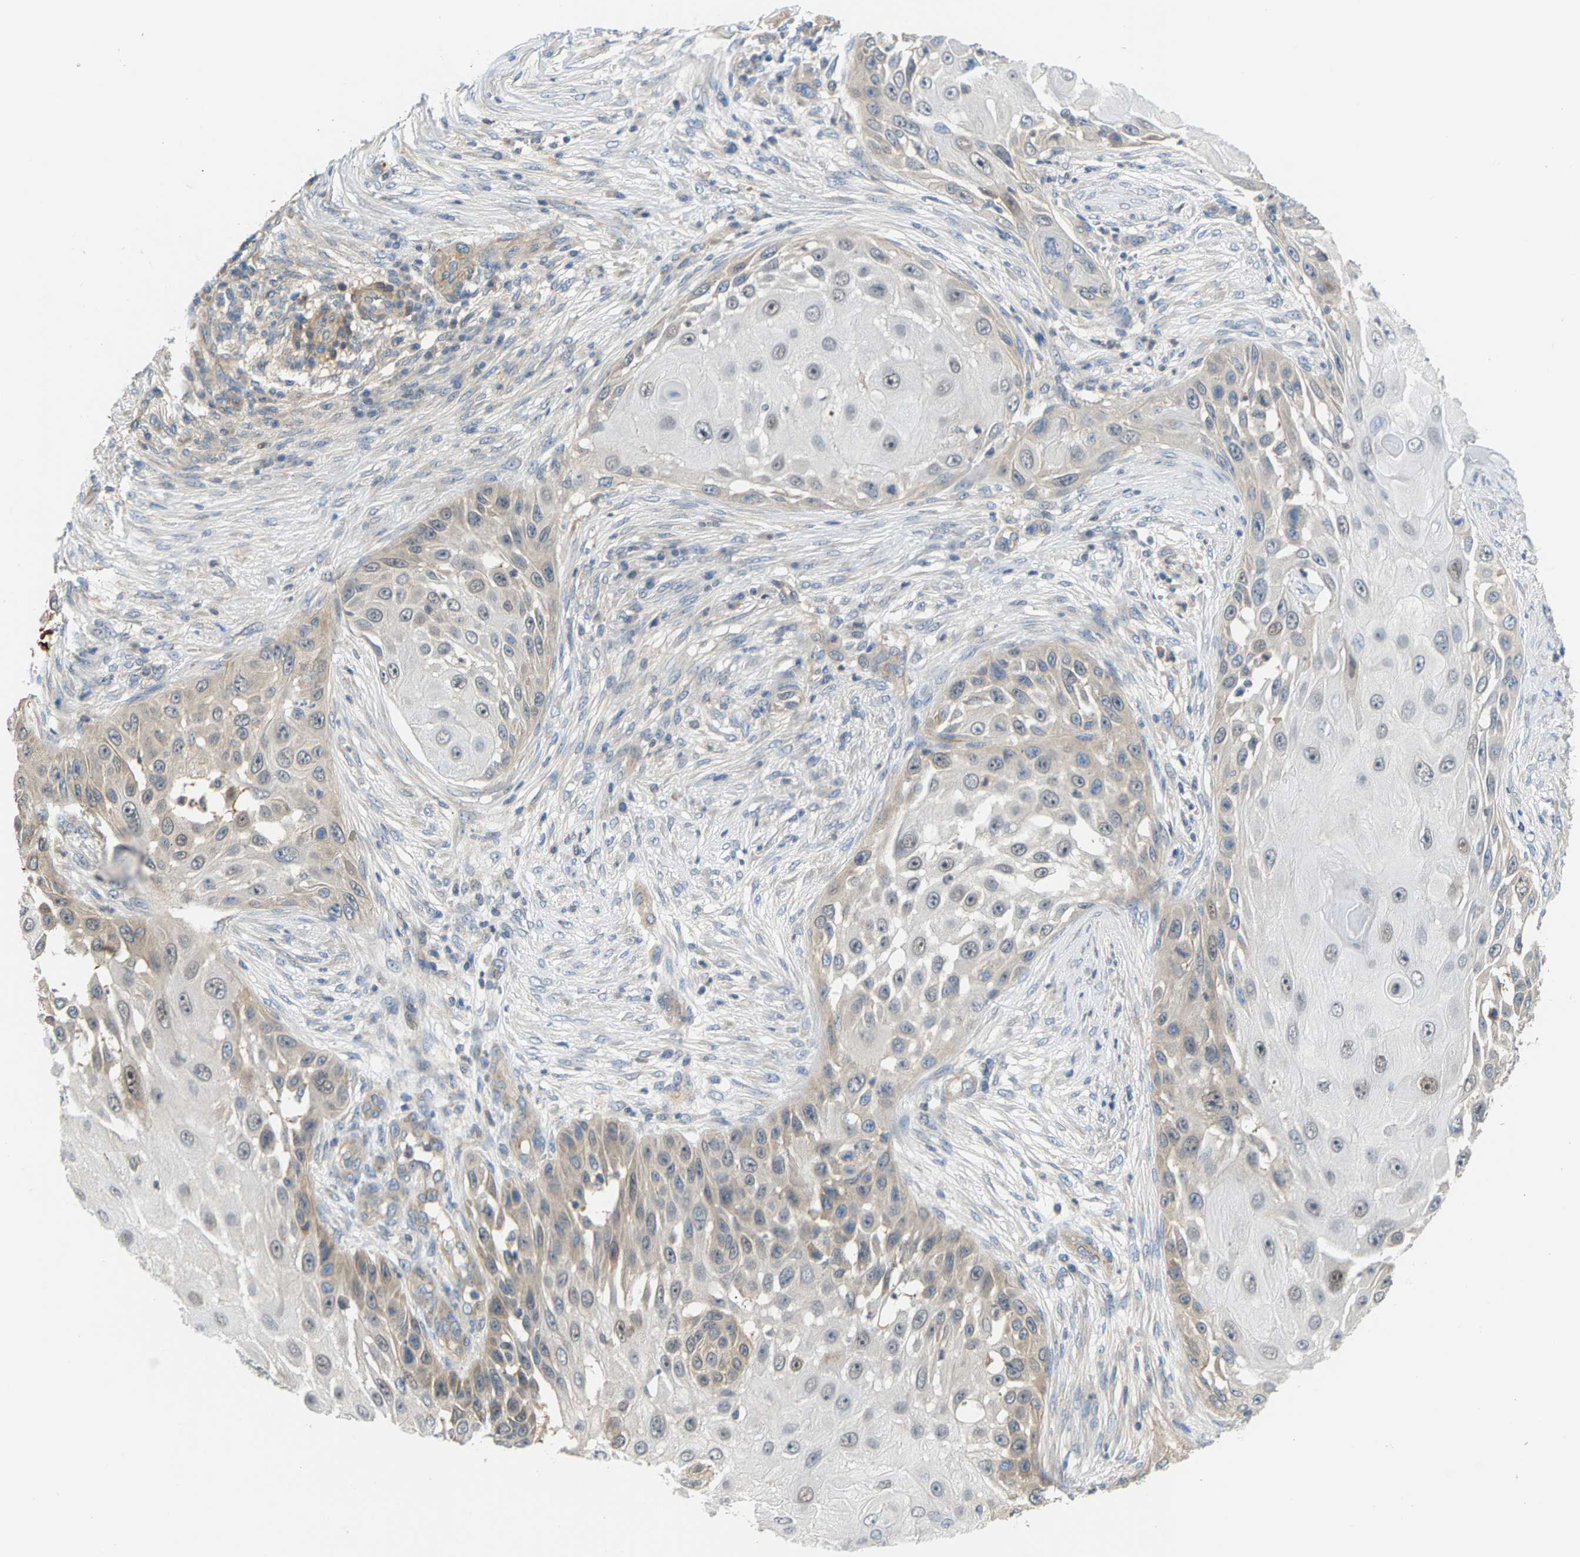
{"staining": {"intensity": "weak", "quantity": "25%-75%", "location": "cytoplasmic/membranous,nuclear"}, "tissue": "skin cancer", "cell_type": "Tumor cells", "image_type": "cancer", "snomed": [{"axis": "morphology", "description": "Squamous cell carcinoma, NOS"}, {"axis": "topography", "description": "Skin"}], "caption": "Brown immunohistochemical staining in squamous cell carcinoma (skin) displays weak cytoplasmic/membranous and nuclear staining in about 25%-75% of tumor cells. (DAB IHC, brown staining for protein, blue staining for nuclei).", "gene": "KRTAP27-1", "patient": {"sex": "female", "age": 44}}